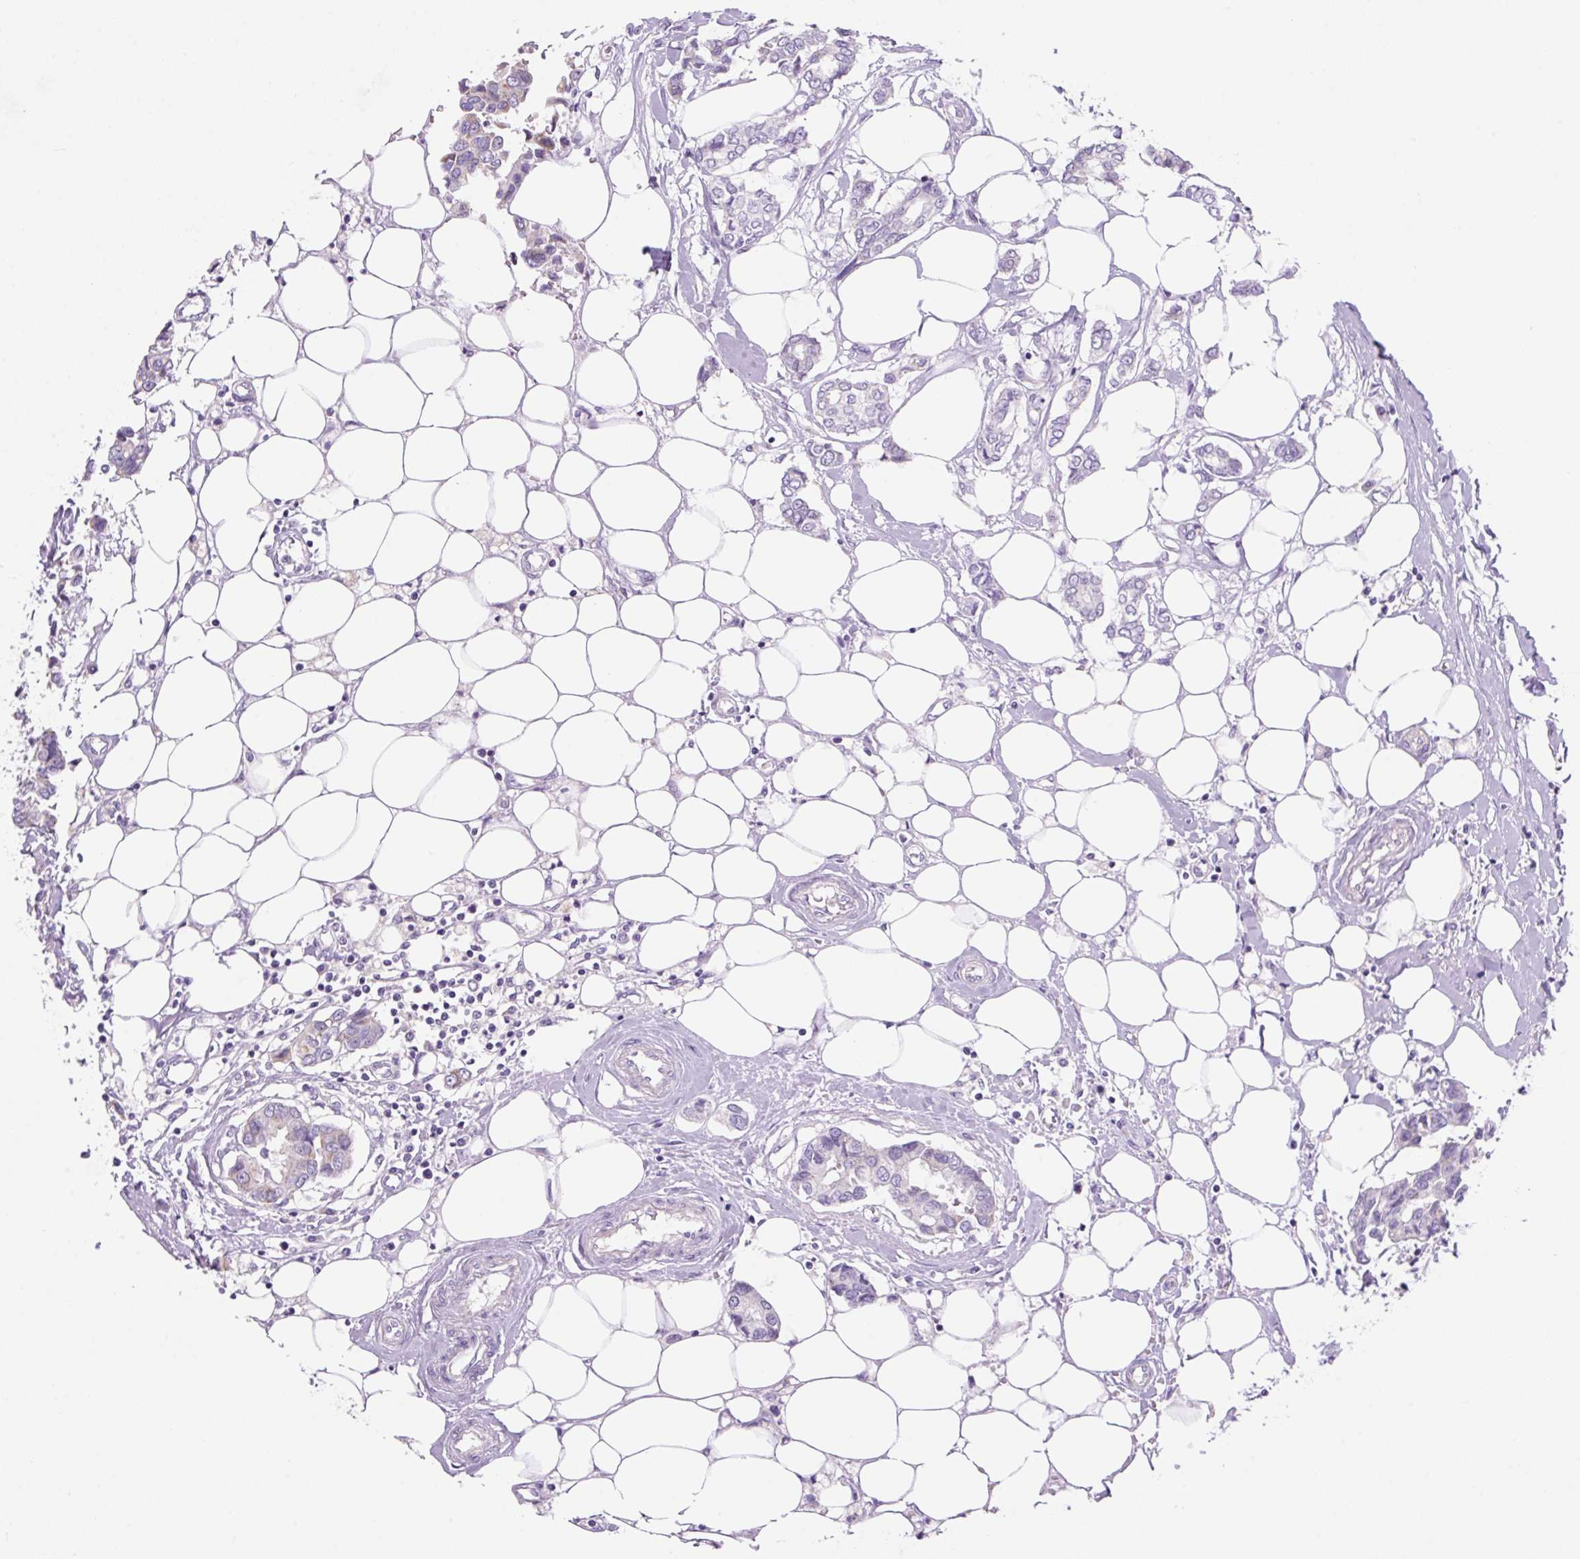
{"staining": {"intensity": "negative", "quantity": "none", "location": "none"}, "tissue": "breast cancer", "cell_type": "Tumor cells", "image_type": "cancer", "snomed": [{"axis": "morphology", "description": "Duct carcinoma"}, {"axis": "topography", "description": "Breast"}], "caption": "A high-resolution histopathology image shows IHC staining of breast cancer (infiltrating ductal carcinoma), which displays no significant expression in tumor cells.", "gene": "CAMK2B", "patient": {"sex": "female", "age": 73}}